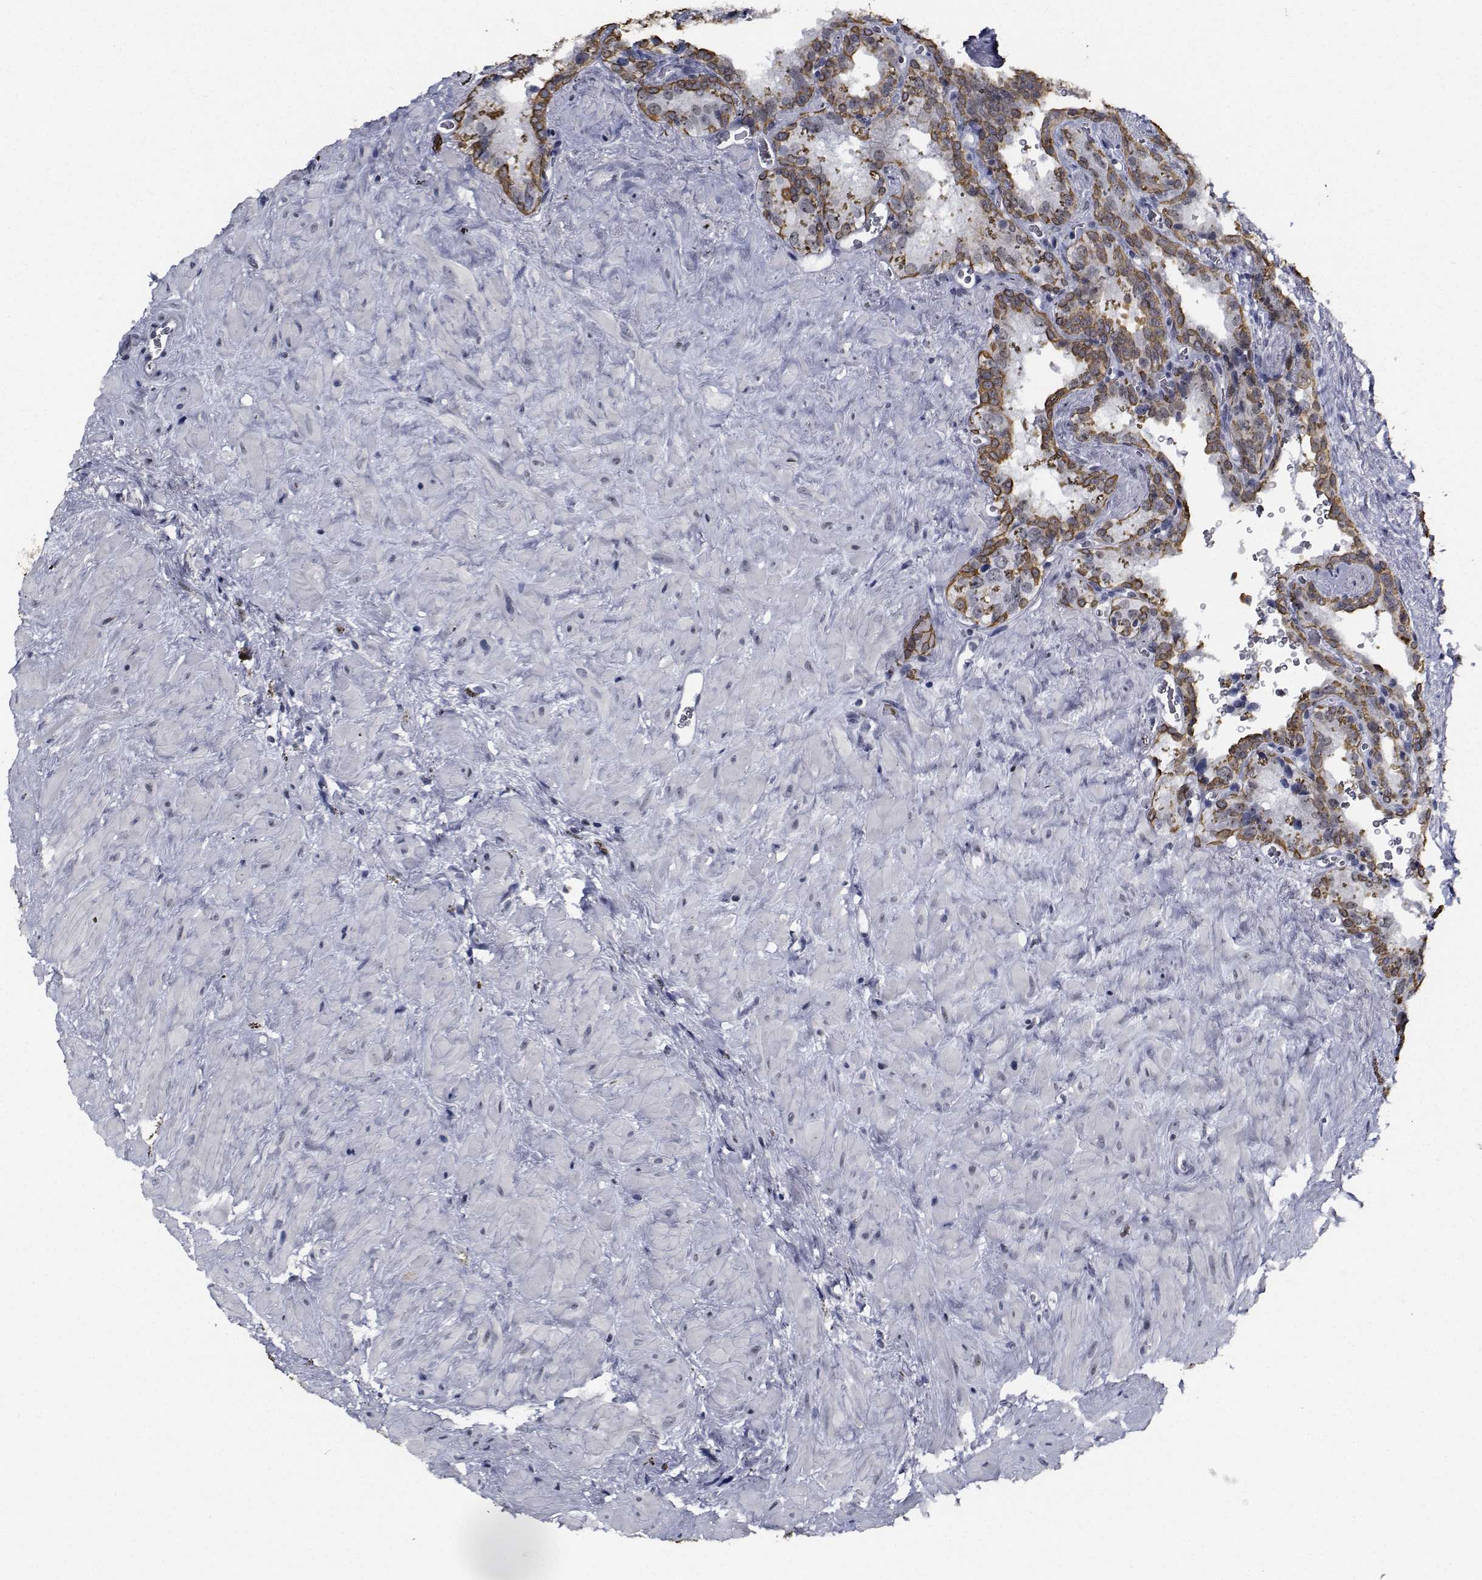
{"staining": {"intensity": "moderate", "quantity": "25%-75%", "location": "cytoplasmic/membranous"}, "tissue": "seminal vesicle", "cell_type": "Glandular cells", "image_type": "normal", "snomed": [{"axis": "morphology", "description": "Normal tissue, NOS"}, {"axis": "topography", "description": "Prostate"}, {"axis": "topography", "description": "Seminal veicle"}], "caption": "Human seminal vesicle stained with a brown dye reveals moderate cytoplasmic/membranous positive expression in about 25%-75% of glandular cells.", "gene": "NVL", "patient": {"sex": "male", "age": 71}}